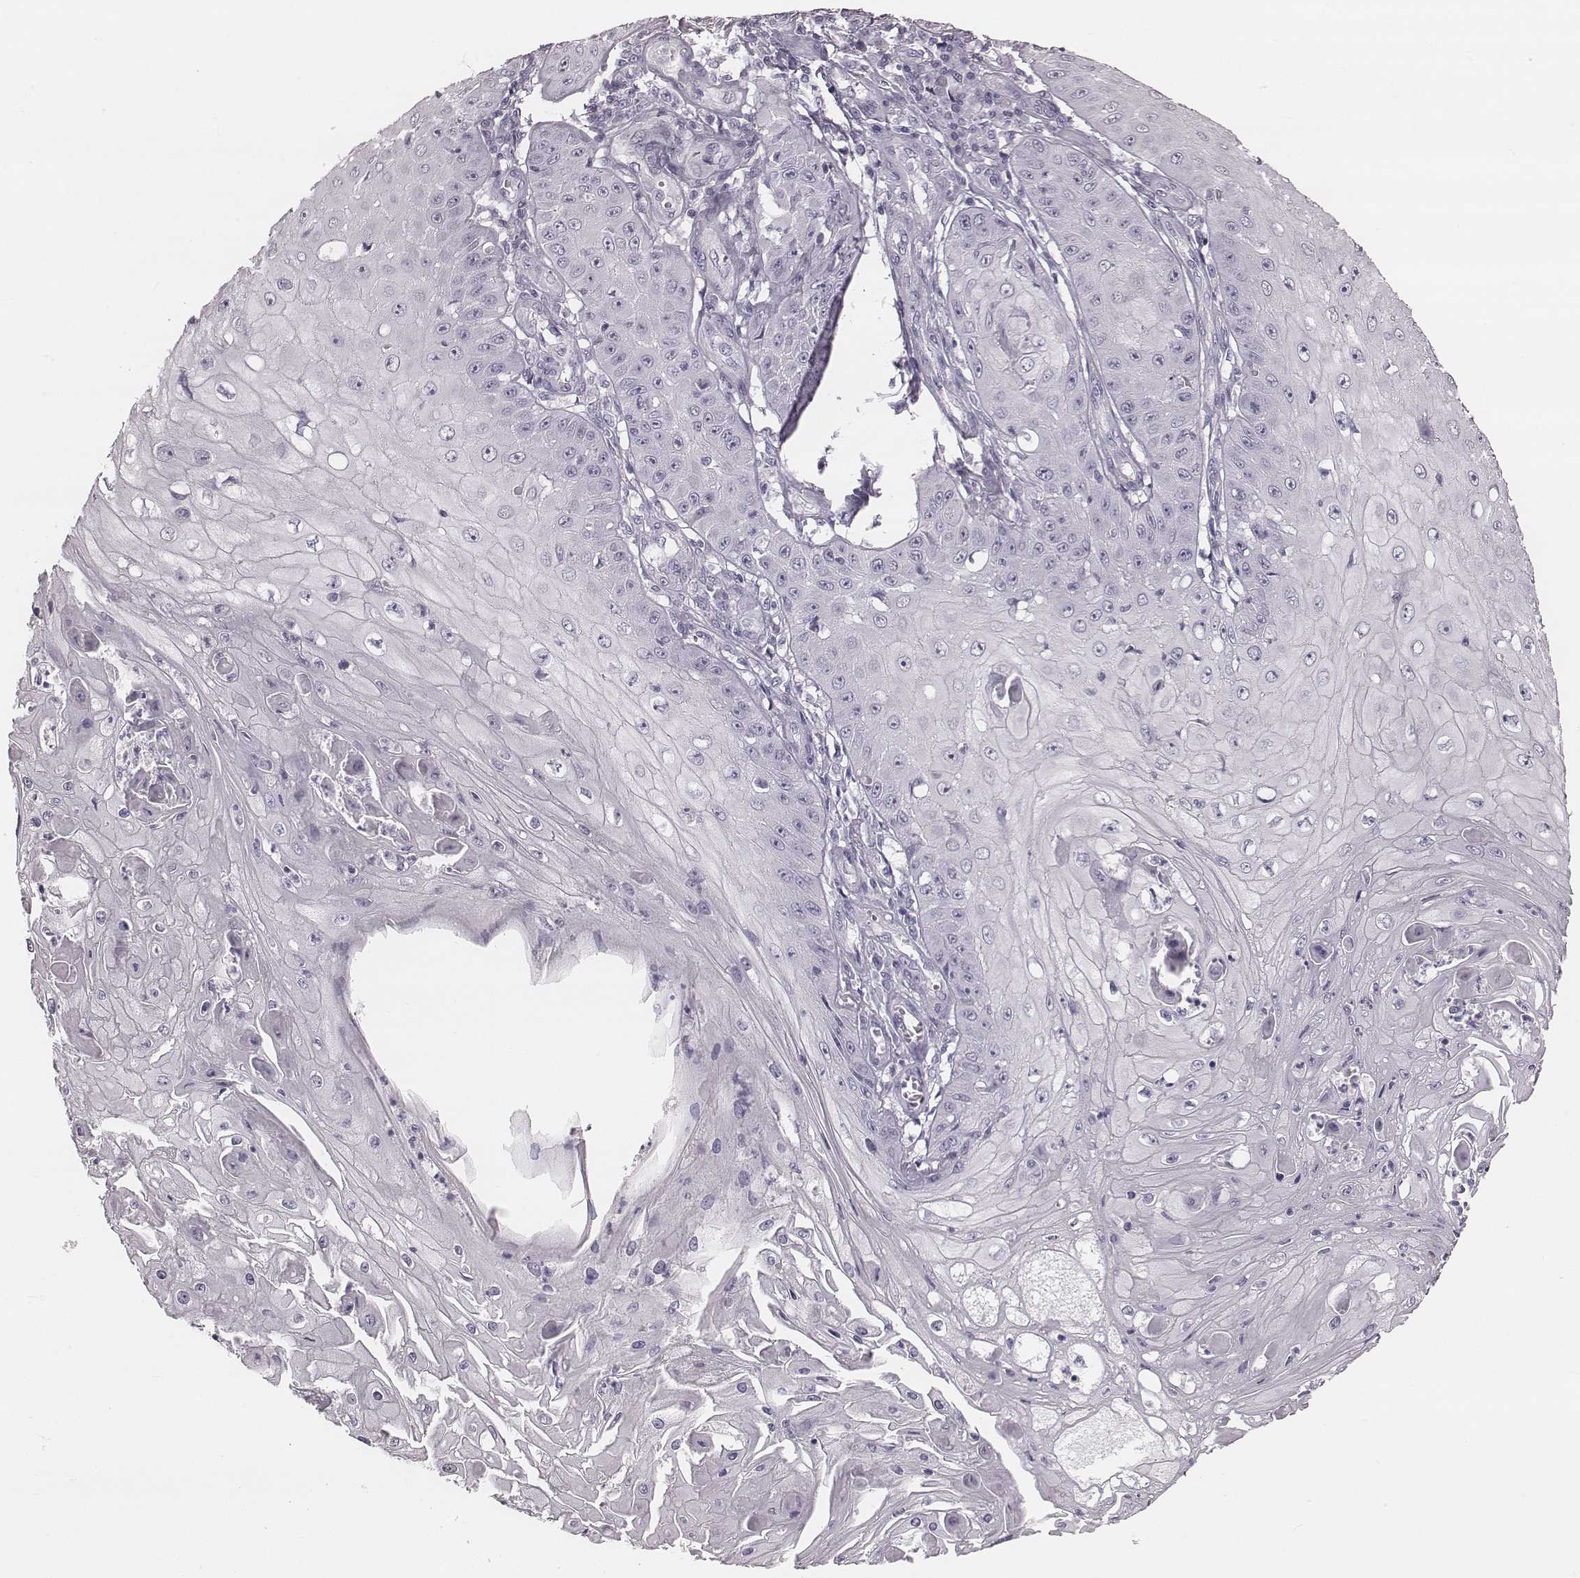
{"staining": {"intensity": "negative", "quantity": "none", "location": "none"}, "tissue": "skin cancer", "cell_type": "Tumor cells", "image_type": "cancer", "snomed": [{"axis": "morphology", "description": "Squamous cell carcinoma, NOS"}, {"axis": "topography", "description": "Skin"}], "caption": "This is an immunohistochemistry photomicrograph of skin cancer. There is no staining in tumor cells.", "gene": "KRT74", "patient": {"sex": "male", "age": 70}}